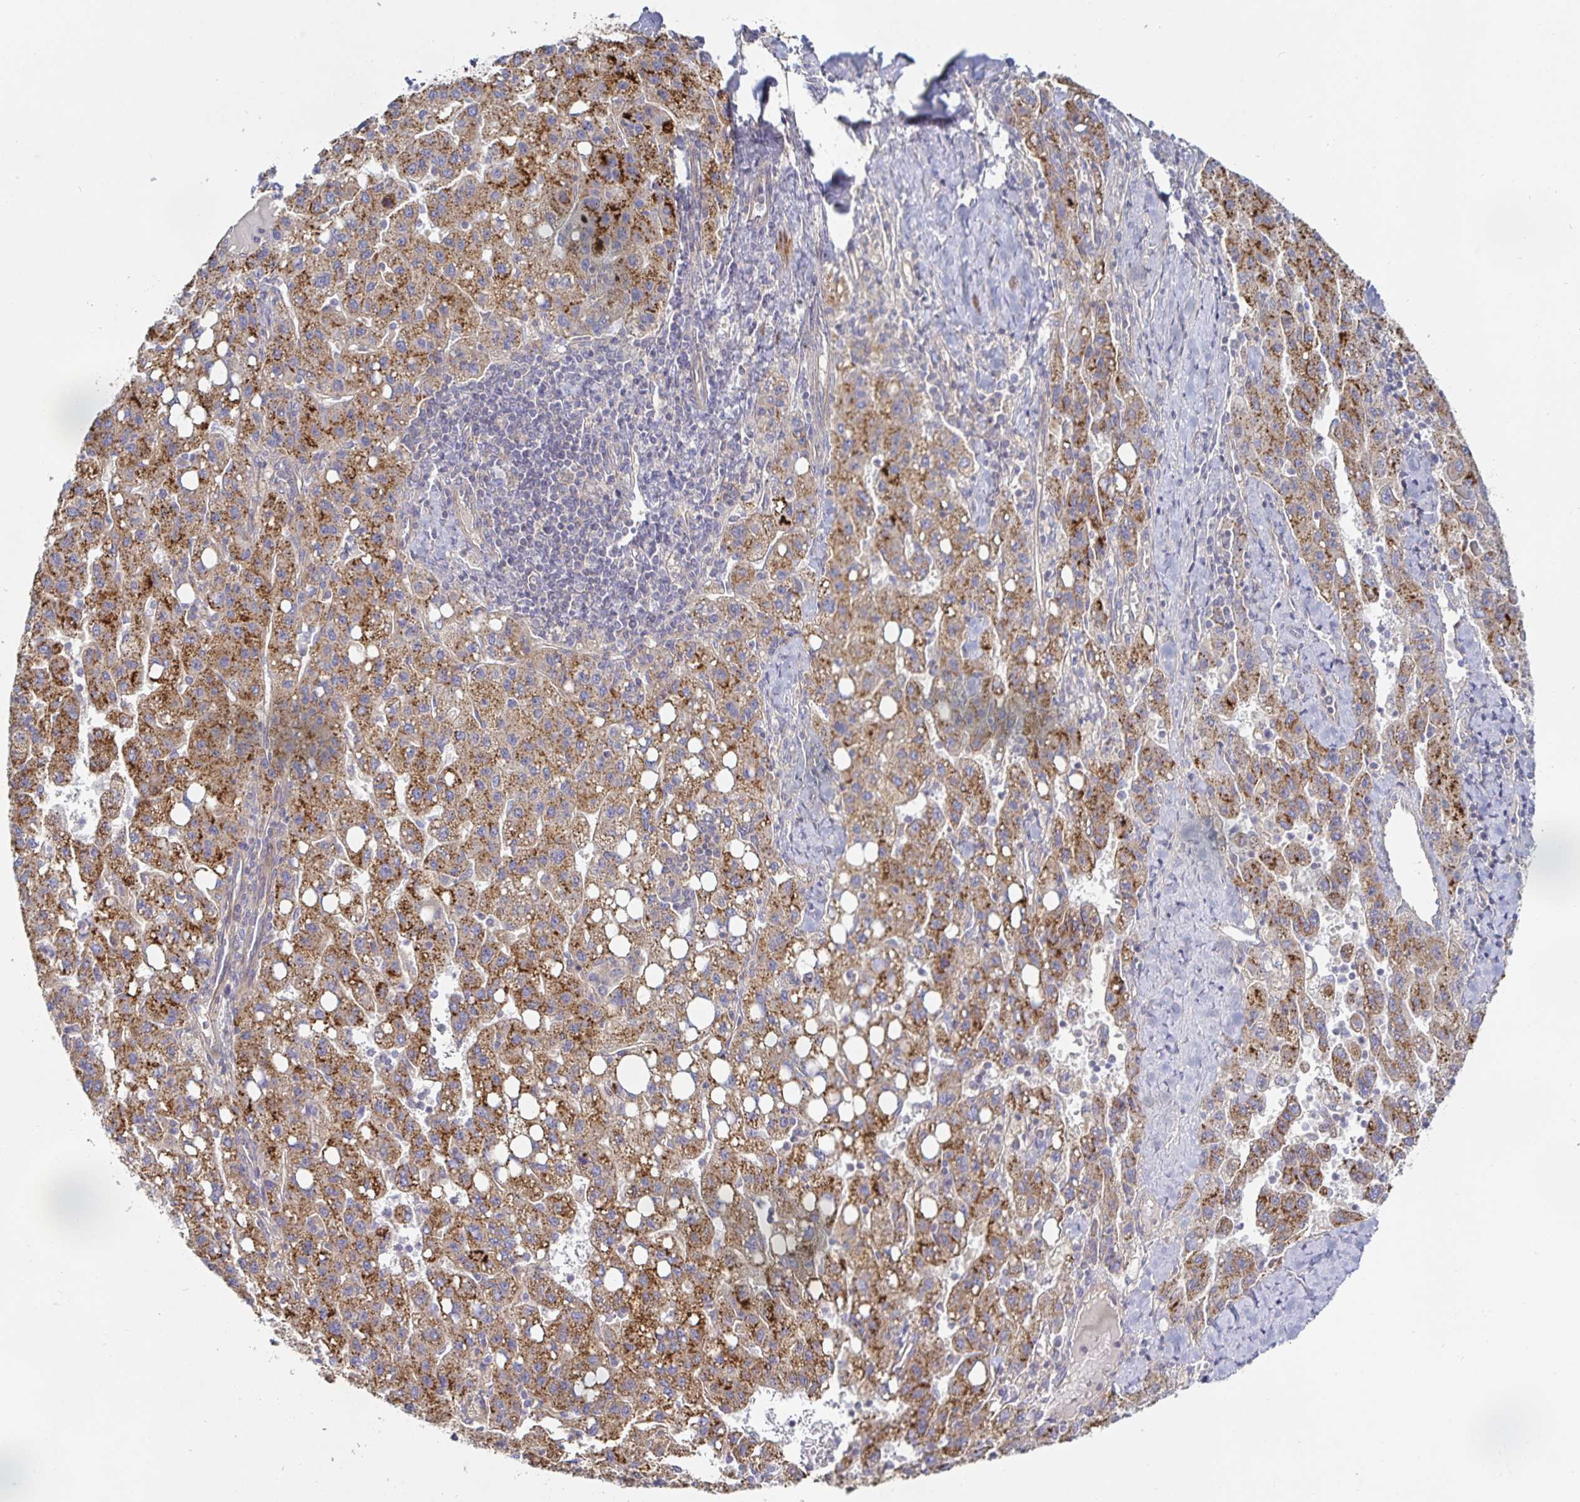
{"staining": {"intensity": "strong", "quantity": ">75%", "location": "cytoplasmic/membranous"}, "tissue": "liver cancer", "cell_type": "Tumor cells", "image_type": "cancer", "snomed": [{"axis": "morphology", "description": "Carcinoma, Hepatocellular, NOS"}, {"axis": "topography", "description": "Liver"}], "caption": "Liver hepatocellular carcinoma was stained to show a protein in brown. There is high levels of strong cytoplasmic/membranous staining in approximately >75% of tumor cells. (DAB IHC, brown staining for protein, blue staining for nuclei).", "gene": "METTL22", "patient": {"sex": "female", "age": 82}}